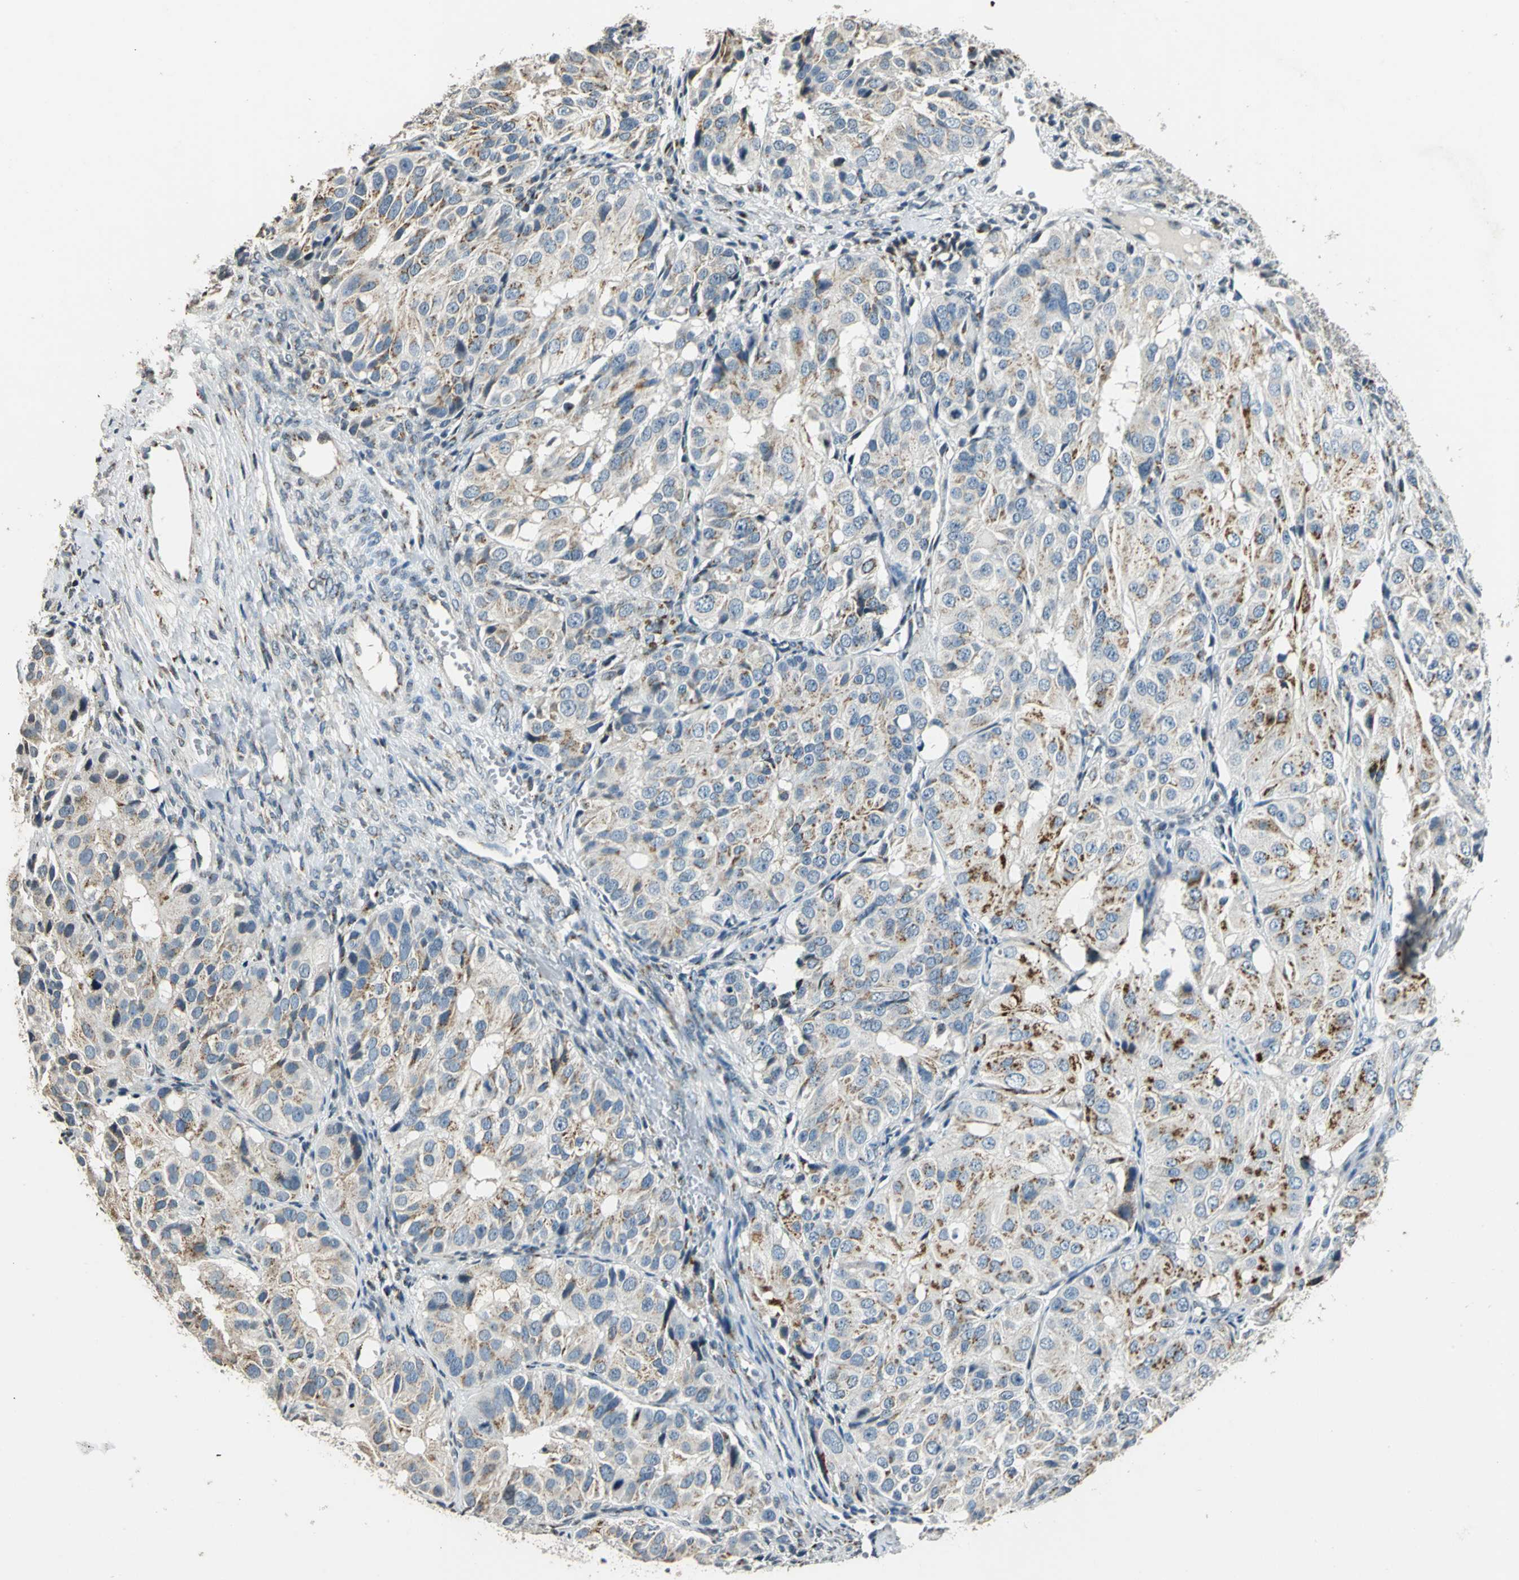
{"staining": {"intensity": "weak", "quantity": "25%-75%", "location": "cytoplasmic/membranous"}, "tissue": "ovarian cancer", "cell_type": "Tumor cells", "image_type": "cancer", "snomed": [{"axis": "morphology", "description": "Carcinoma, endometroid"}, {"axis": "topography", "description": "Ovary"}], "caption": "High-power microscopy captured an immunohistochemistry histopathology image of endometroid carcinoma (ovarian), revealing weak cytoplasmic/membranous staining in approximately 25%-75% of tumor cells.", "gene": "TMEM115", "patient": {"sex": "female", "age": 51}}